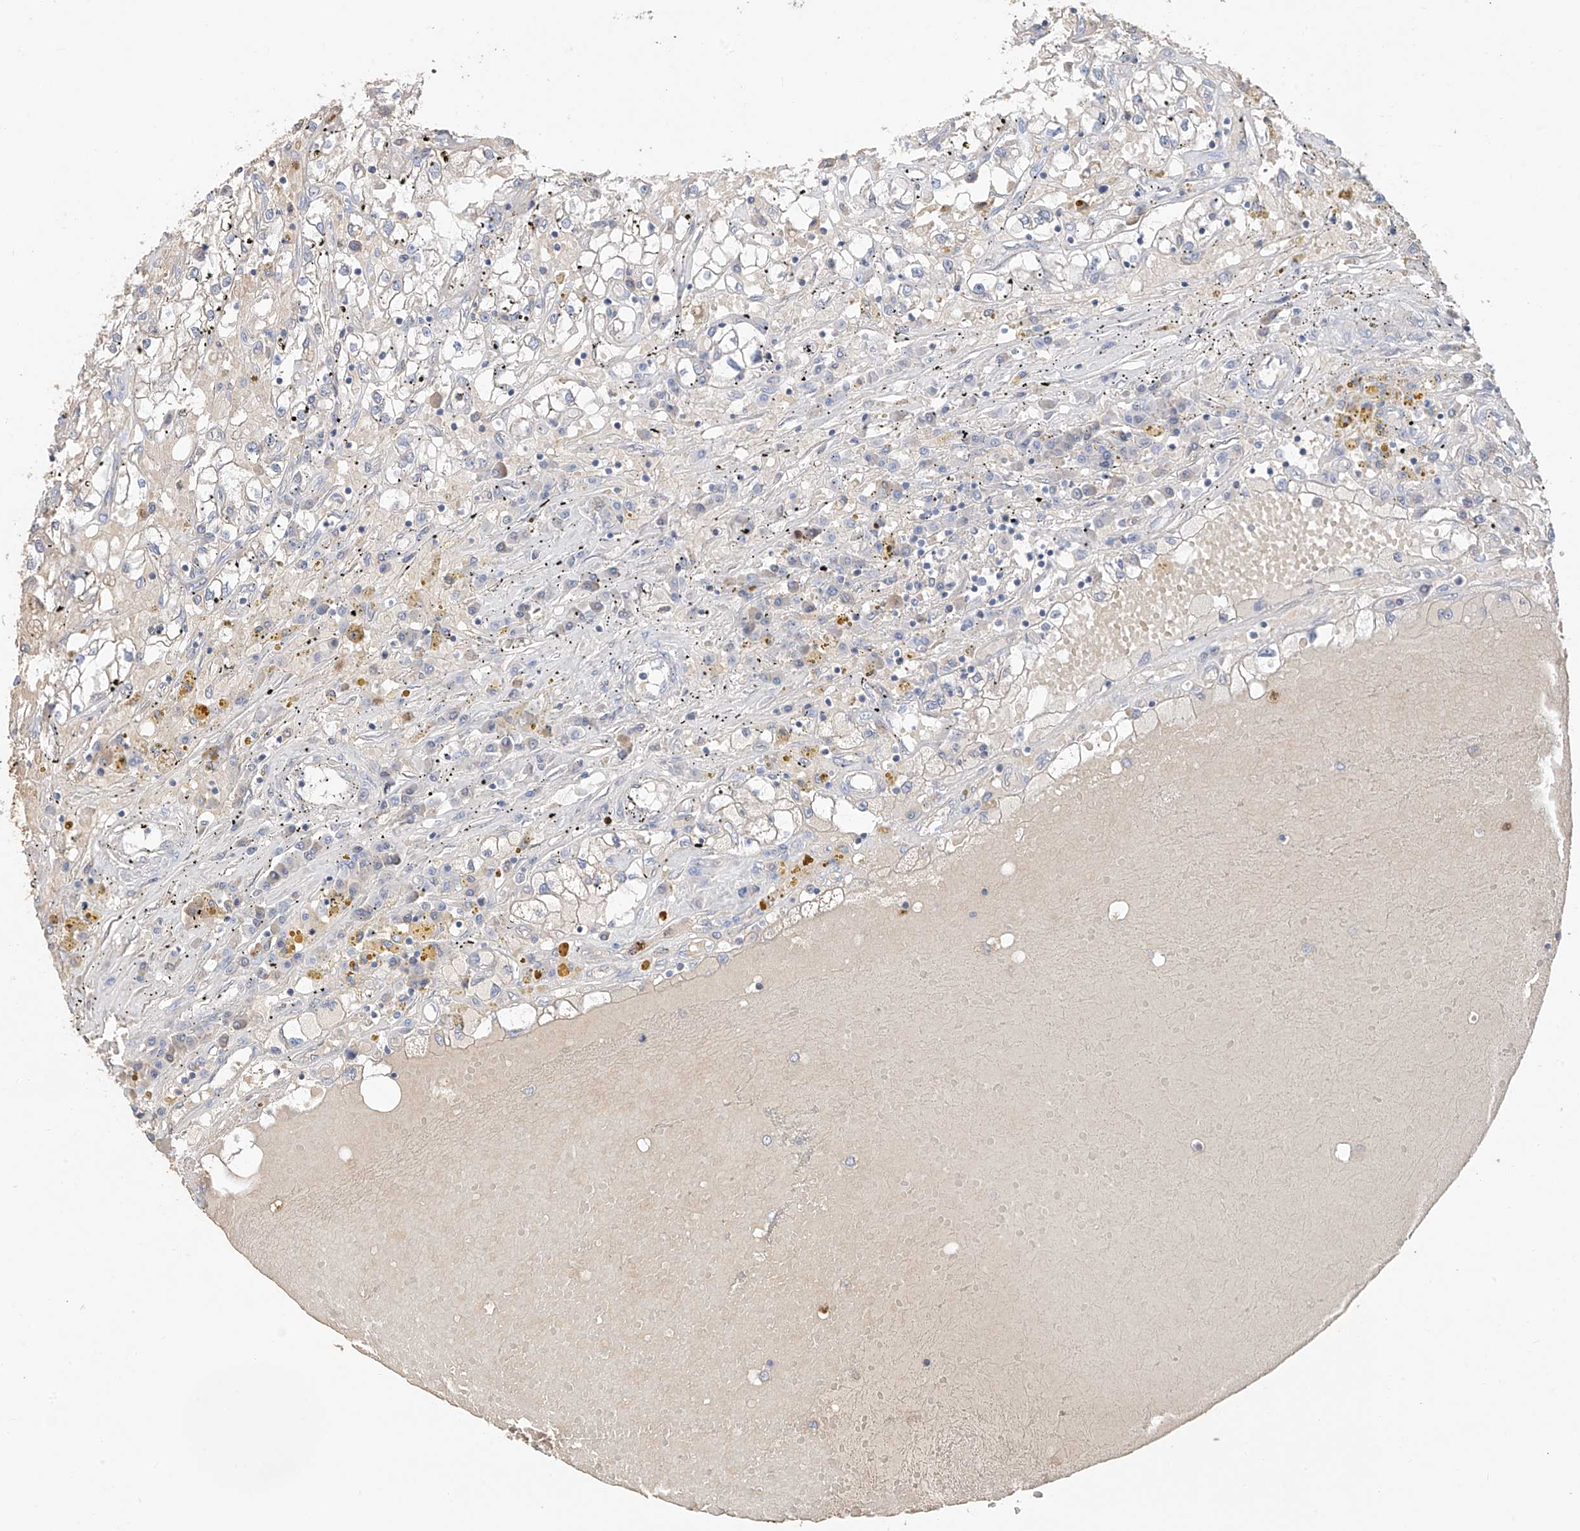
{"staining": {"intensity": "negative", "quantity": "none", "location": "none"}, "tissue": "renal cancer", "cell_type": "Tumor cells", "image_type": "cancer", "snomed": [{"axis": "morphology", "description": "Adenocarcinoma, NOS"}, {"axis": "topography", "description": "Kidney"}], "caption": "Adenocarcinoma (renal) was stained to show a protein in brown. There is no significant positivity in tumor cells. (DAB (3,3'-diaminobenzidine) immunohistochemistry (IHC) visualized using brightfield microscopy, high magnification).", "gene": "PAFAH1B3", "patient": {"sex": "male", "age": 56}}